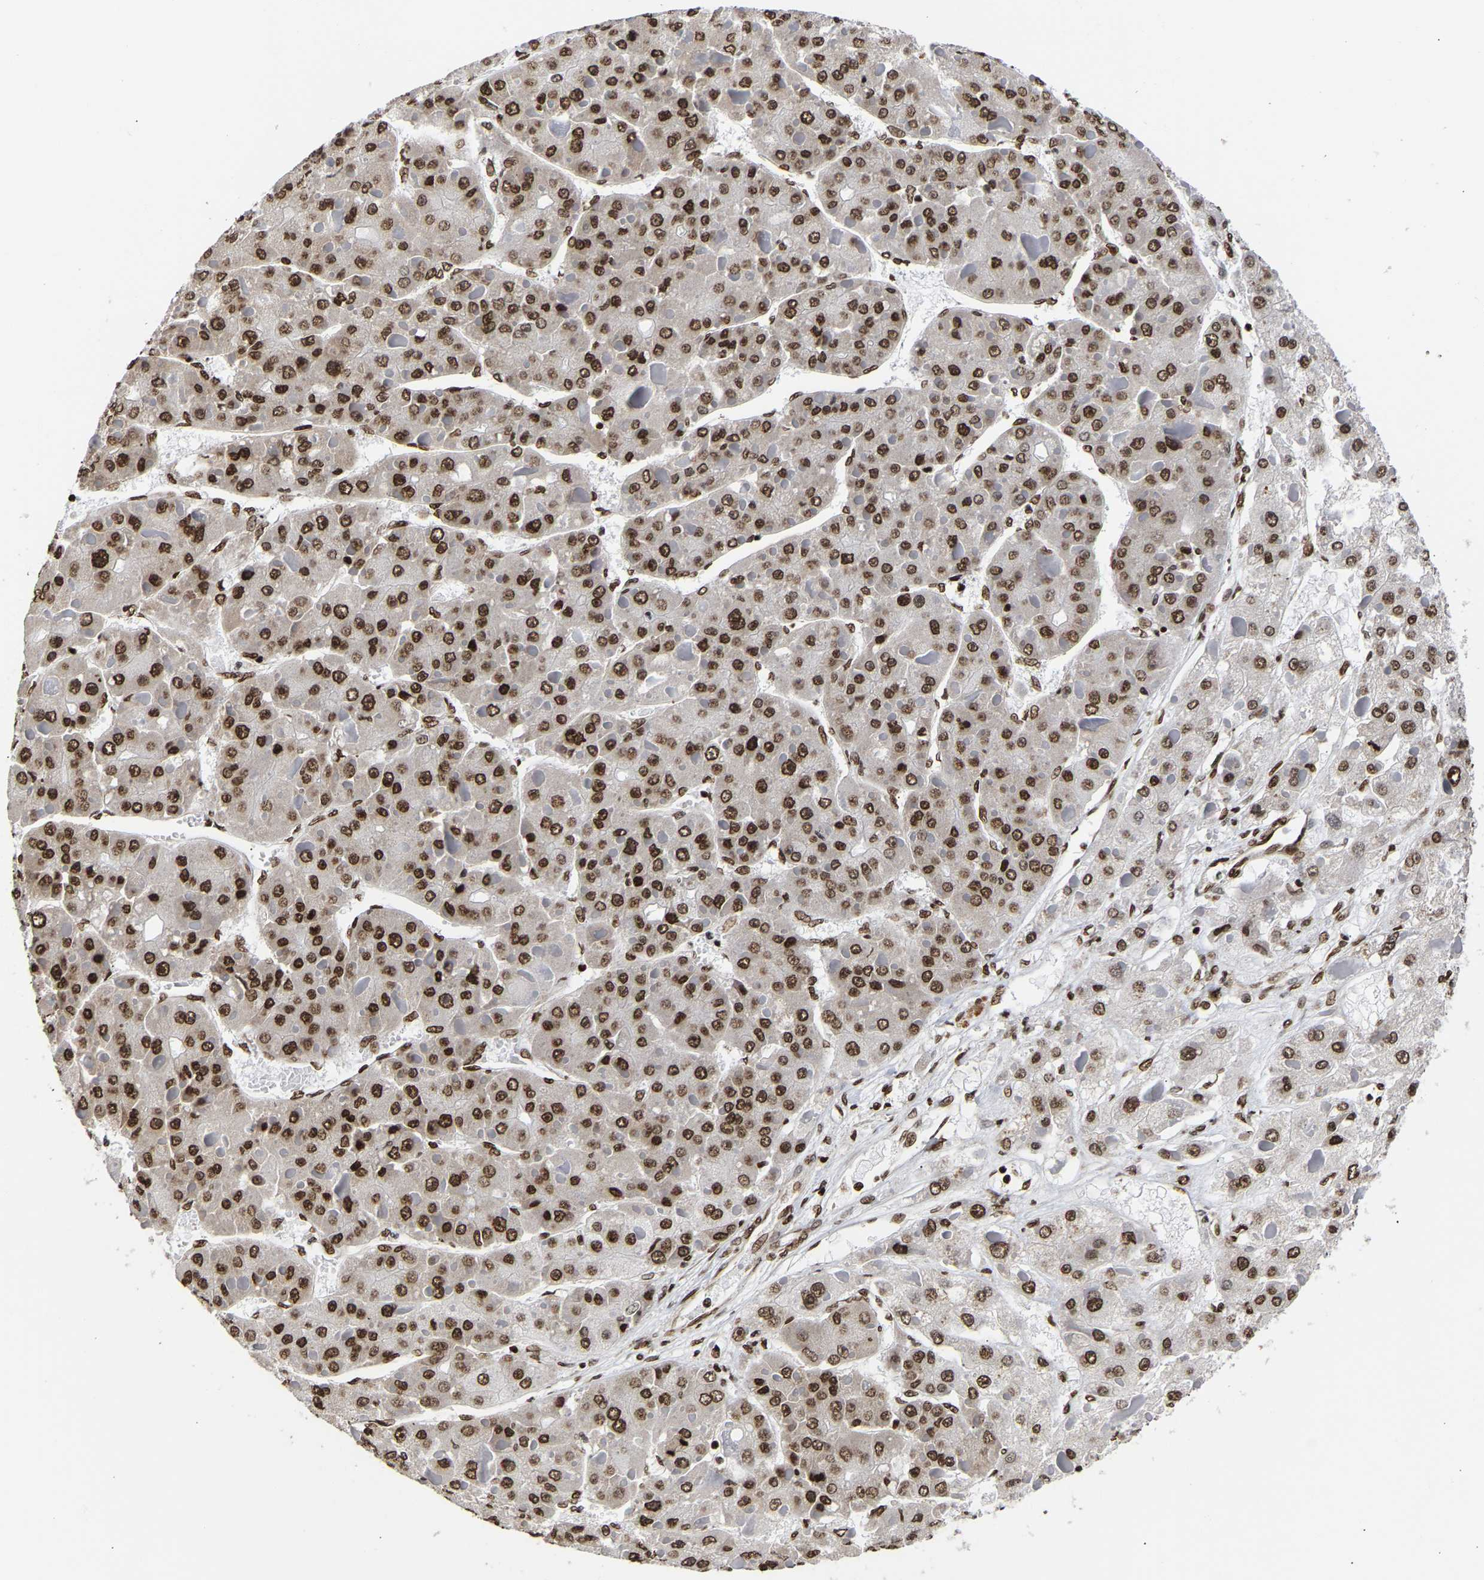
{"staining": {"intensity": "strong", "quantity": ">75%", "location": "nuclear"}, "tissue": "liver cancer", "cell_type": "Tumor cells", "image_type": "cancer", "snomed": [{"axis": "morphology", "description": "Carcinoma, Hepatocellular, NOS"}, {"axis": "topography", "description": "Liver"}], "caption": "High-power microscopy captured an immunohistochemistry (IHC) image of liver hepatocellular carcinoma, revealing strong nuclear expression in about >75% of tumor cells. The protein is shown in brown color, while the nuclei are stained blue.", "gene": "PSIP1", "patient": {"sex": "female", "age": 73}}